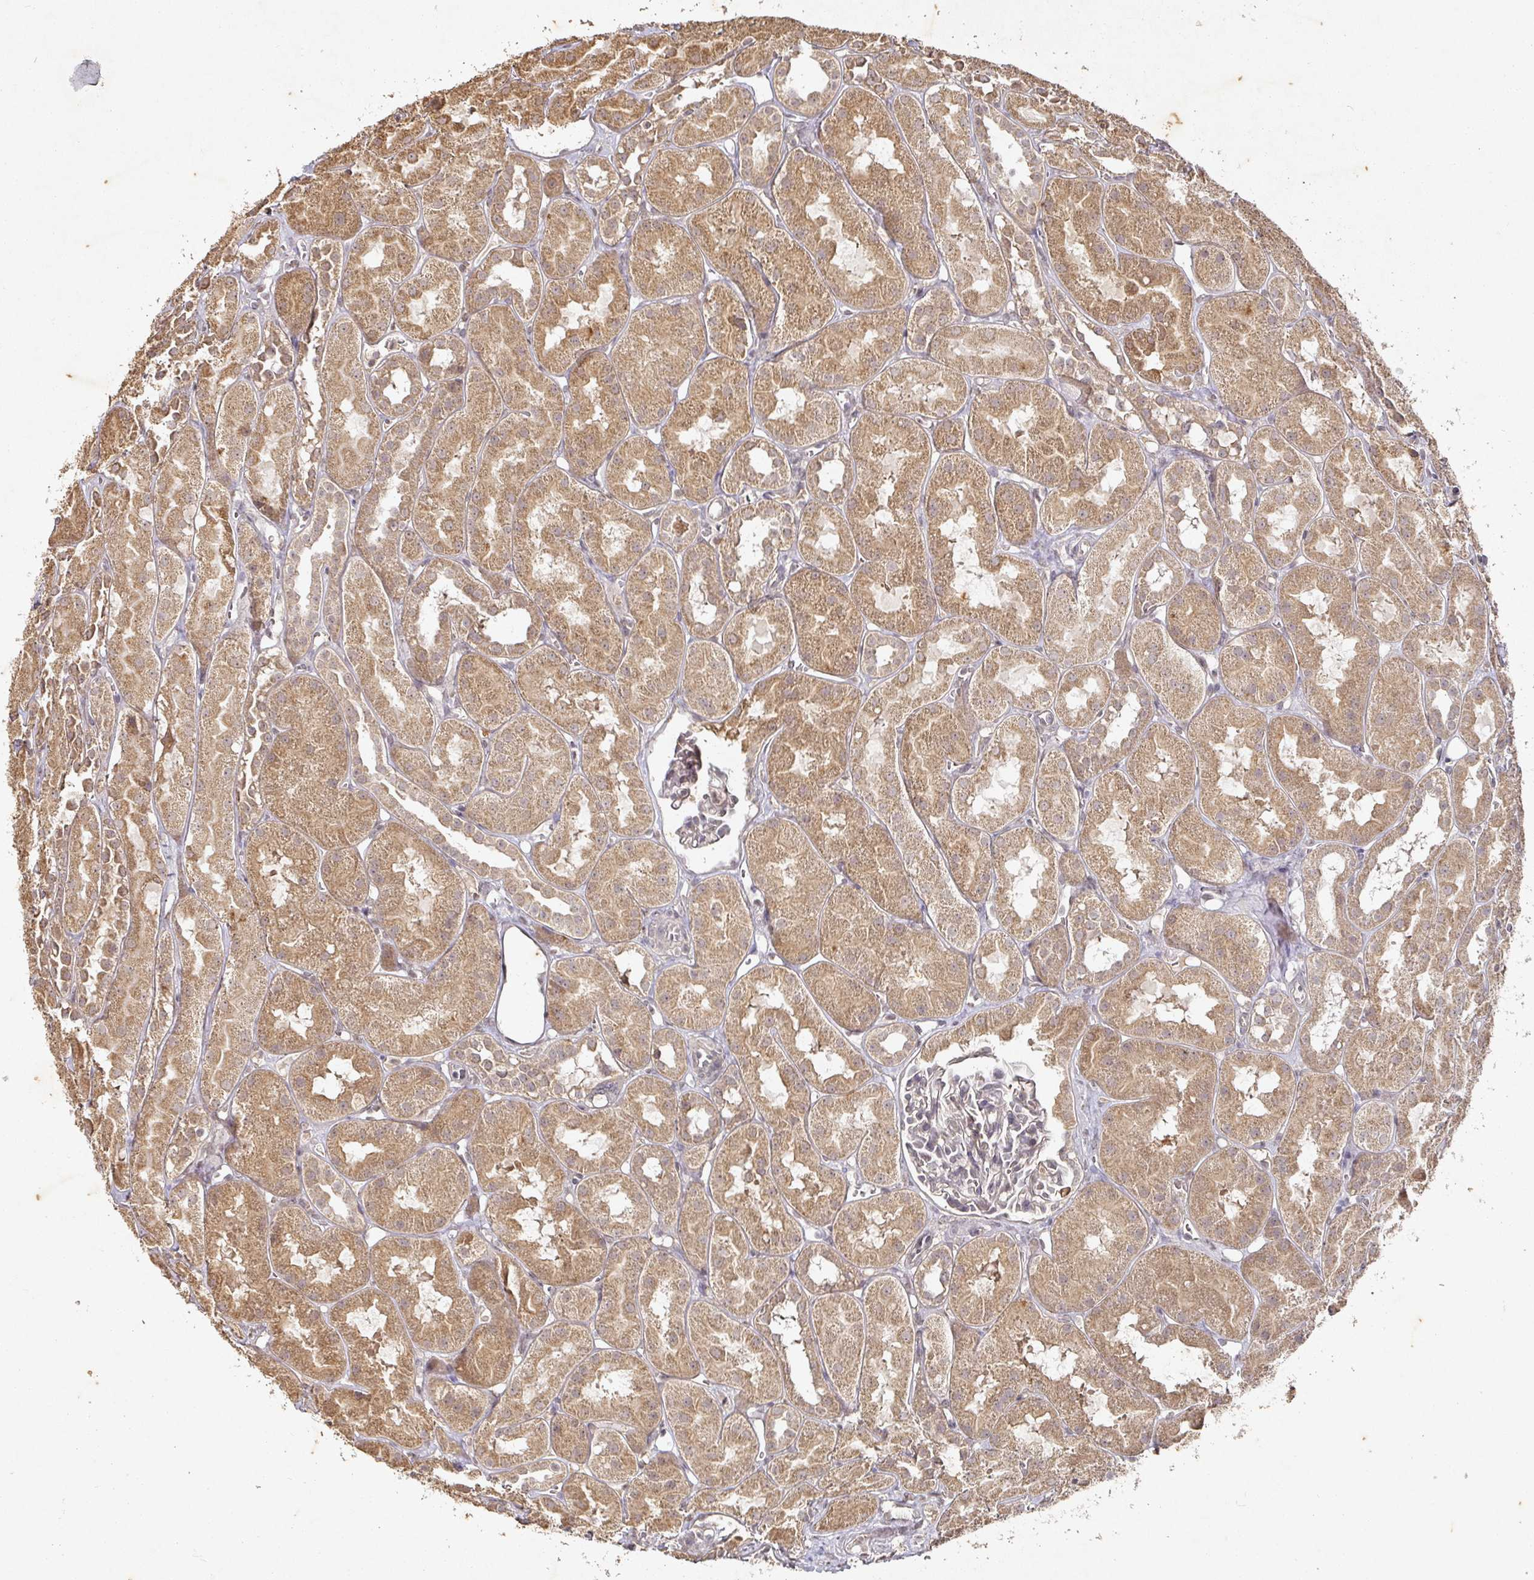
{"staining": {"intensity": "weak", "quantity": "<25%", "location": "cytoplasmic/membranous"}, "tissue": "kidney", "cell_type": "Cells in glomeruli", "image_type": "normal", "snomed": [{"axis": "morphology", "description": "Normal tissue, NOS"}, {"axis": "topography", "description": "Kidney"}, {"axis": "topography", "description": "Urinary bladder"}], "caption": "High power microscopy image of an IHC photomicrograph of normal kidney, revealing no significant positivity in cells in glomeruli. (Brightfield microscopy of DAB IHC at high magnification).", "gene": "CAPN5", "patient": {"sex": "male", "age": 16}}